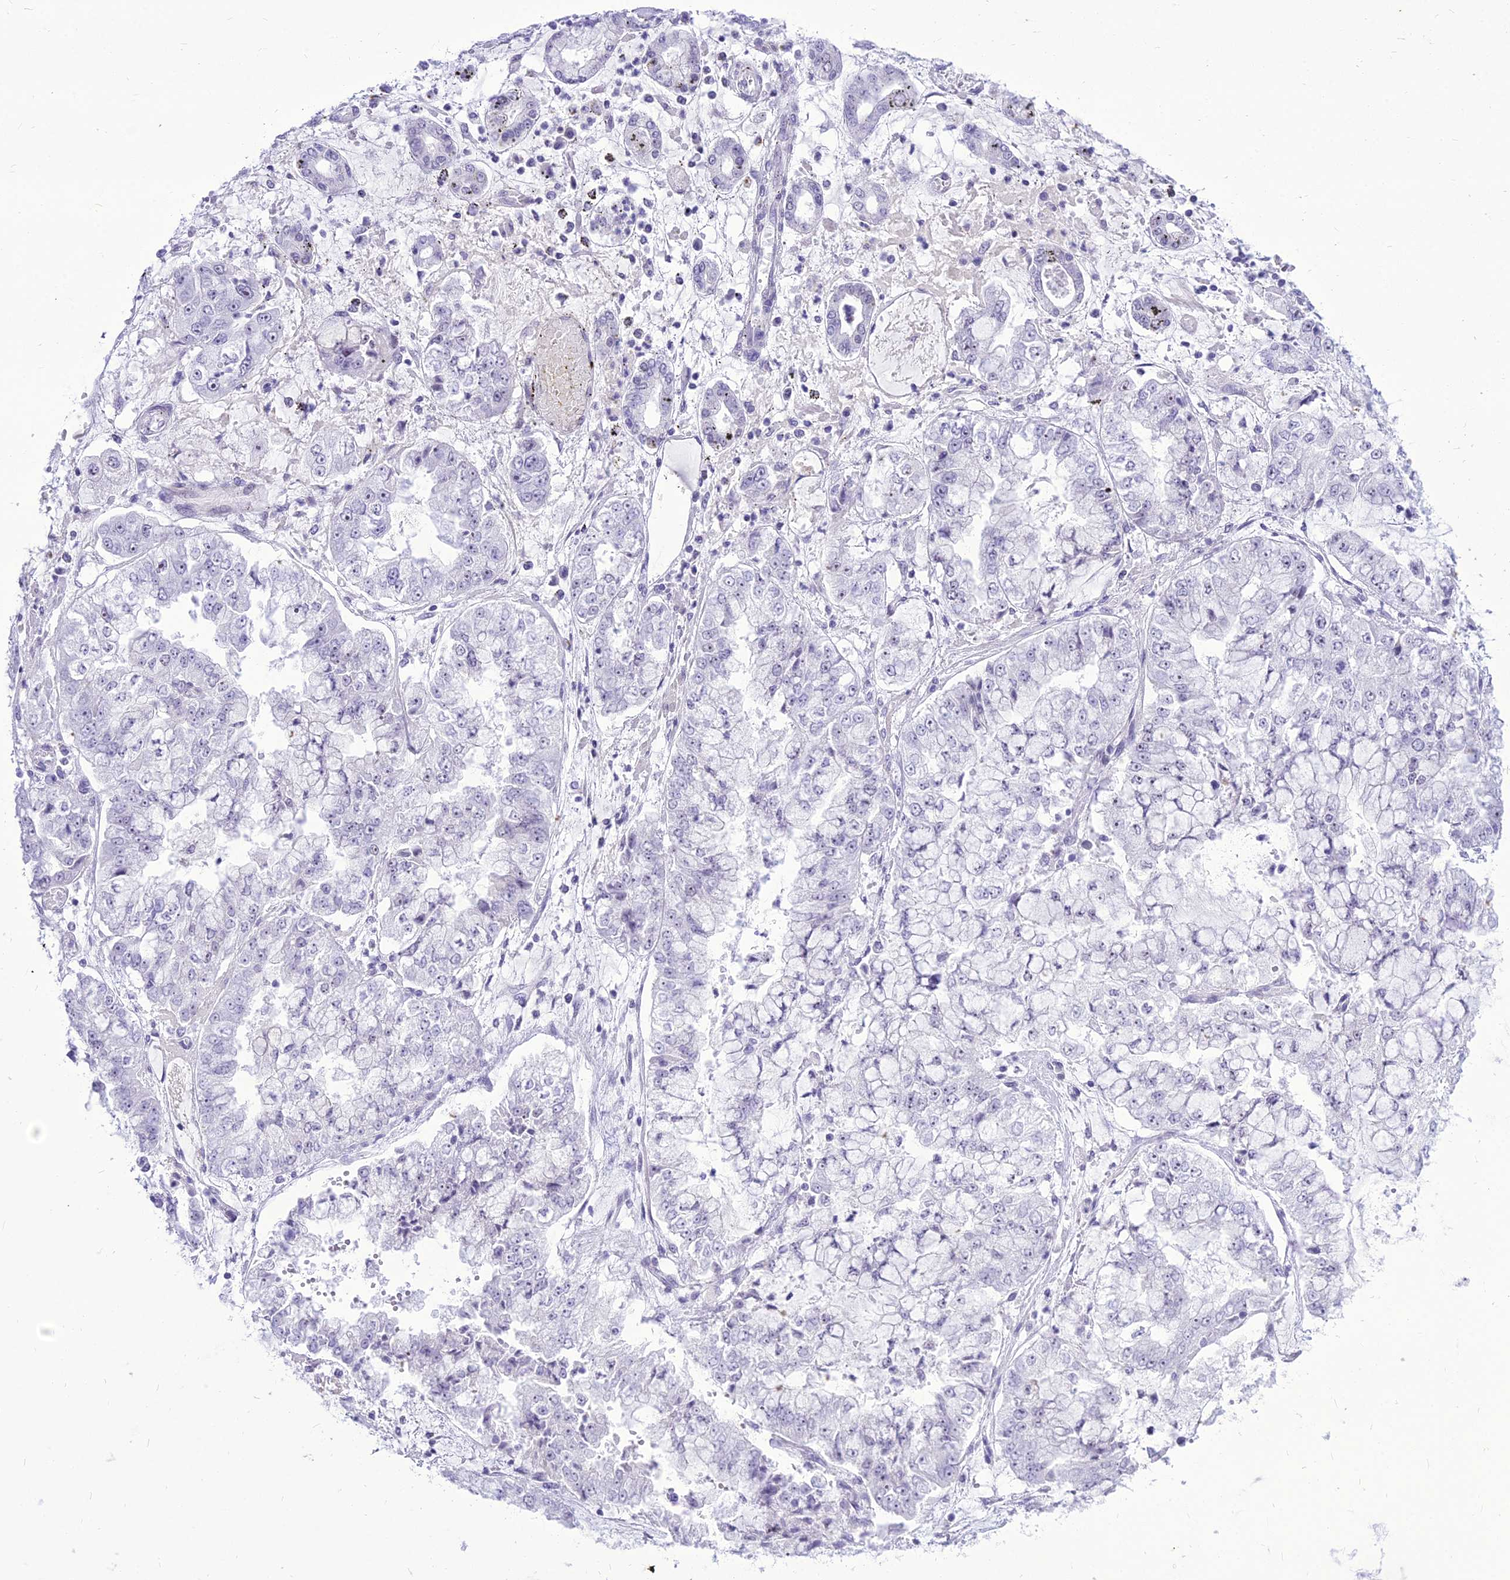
{"staining": {"intensity": "negative", "quantity": "none", "location": "none"}, "tissue": "stomach cancer", "cell_type": "Tumor cells", "image_type": "cancer", "snomed": [{"axis": "morphology", "description": "Adenocarcinoma, NOS"}, {"axis": "topography", "description": "Stomach"}], "caption": "The micrograph exhibits no significant expression in tumor cells of stomach cancer. (Stains: DAB immunohistochemistry (IHC) with hematoxylin counter stain, Microscopy: brightfield microscopy at high magnification).", "gene": "DHX40", "patient": {"sex": "male", "age": 76}}